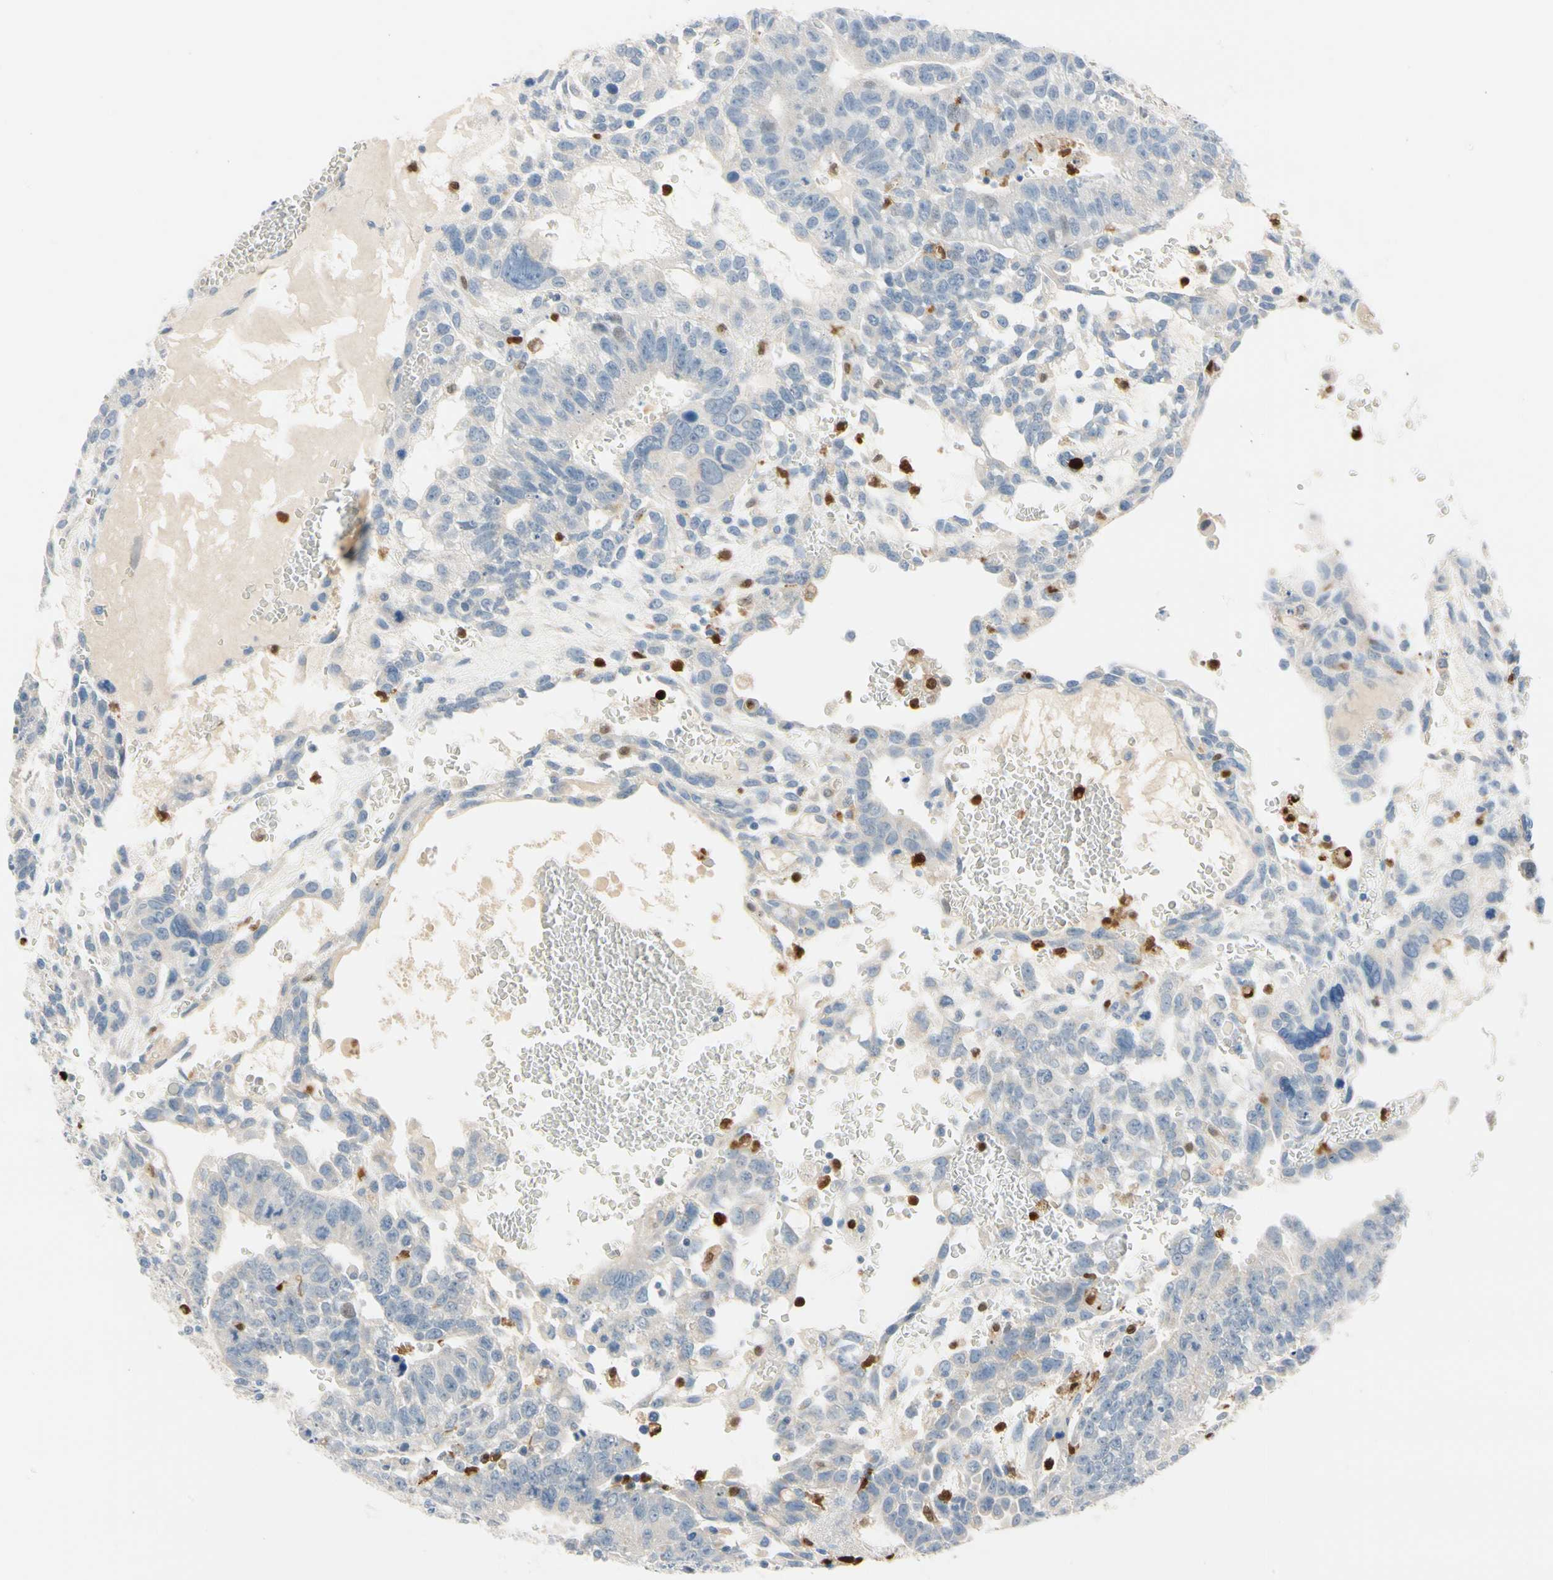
{"staining": {"intensity": "negative", "quantity": "none", "location": "none"}, "tissue": "testis cancer", "cell_type": "Tumor cells", "image_type": "cancer", "snomed": [{"axis": "morphology", "description": "Seminoma, NOS"}, {"axis": "morphology", "description": "Carcinoma, Embryonal, NOS"}, {"axis": "topography", "description": "Testis"}], "caption": "Immunohistochemistry of seminoma (testis) displays no staining in tumor cells.", "gene": "TRAF5", "patient": {"sex": "male", "age": 52}}